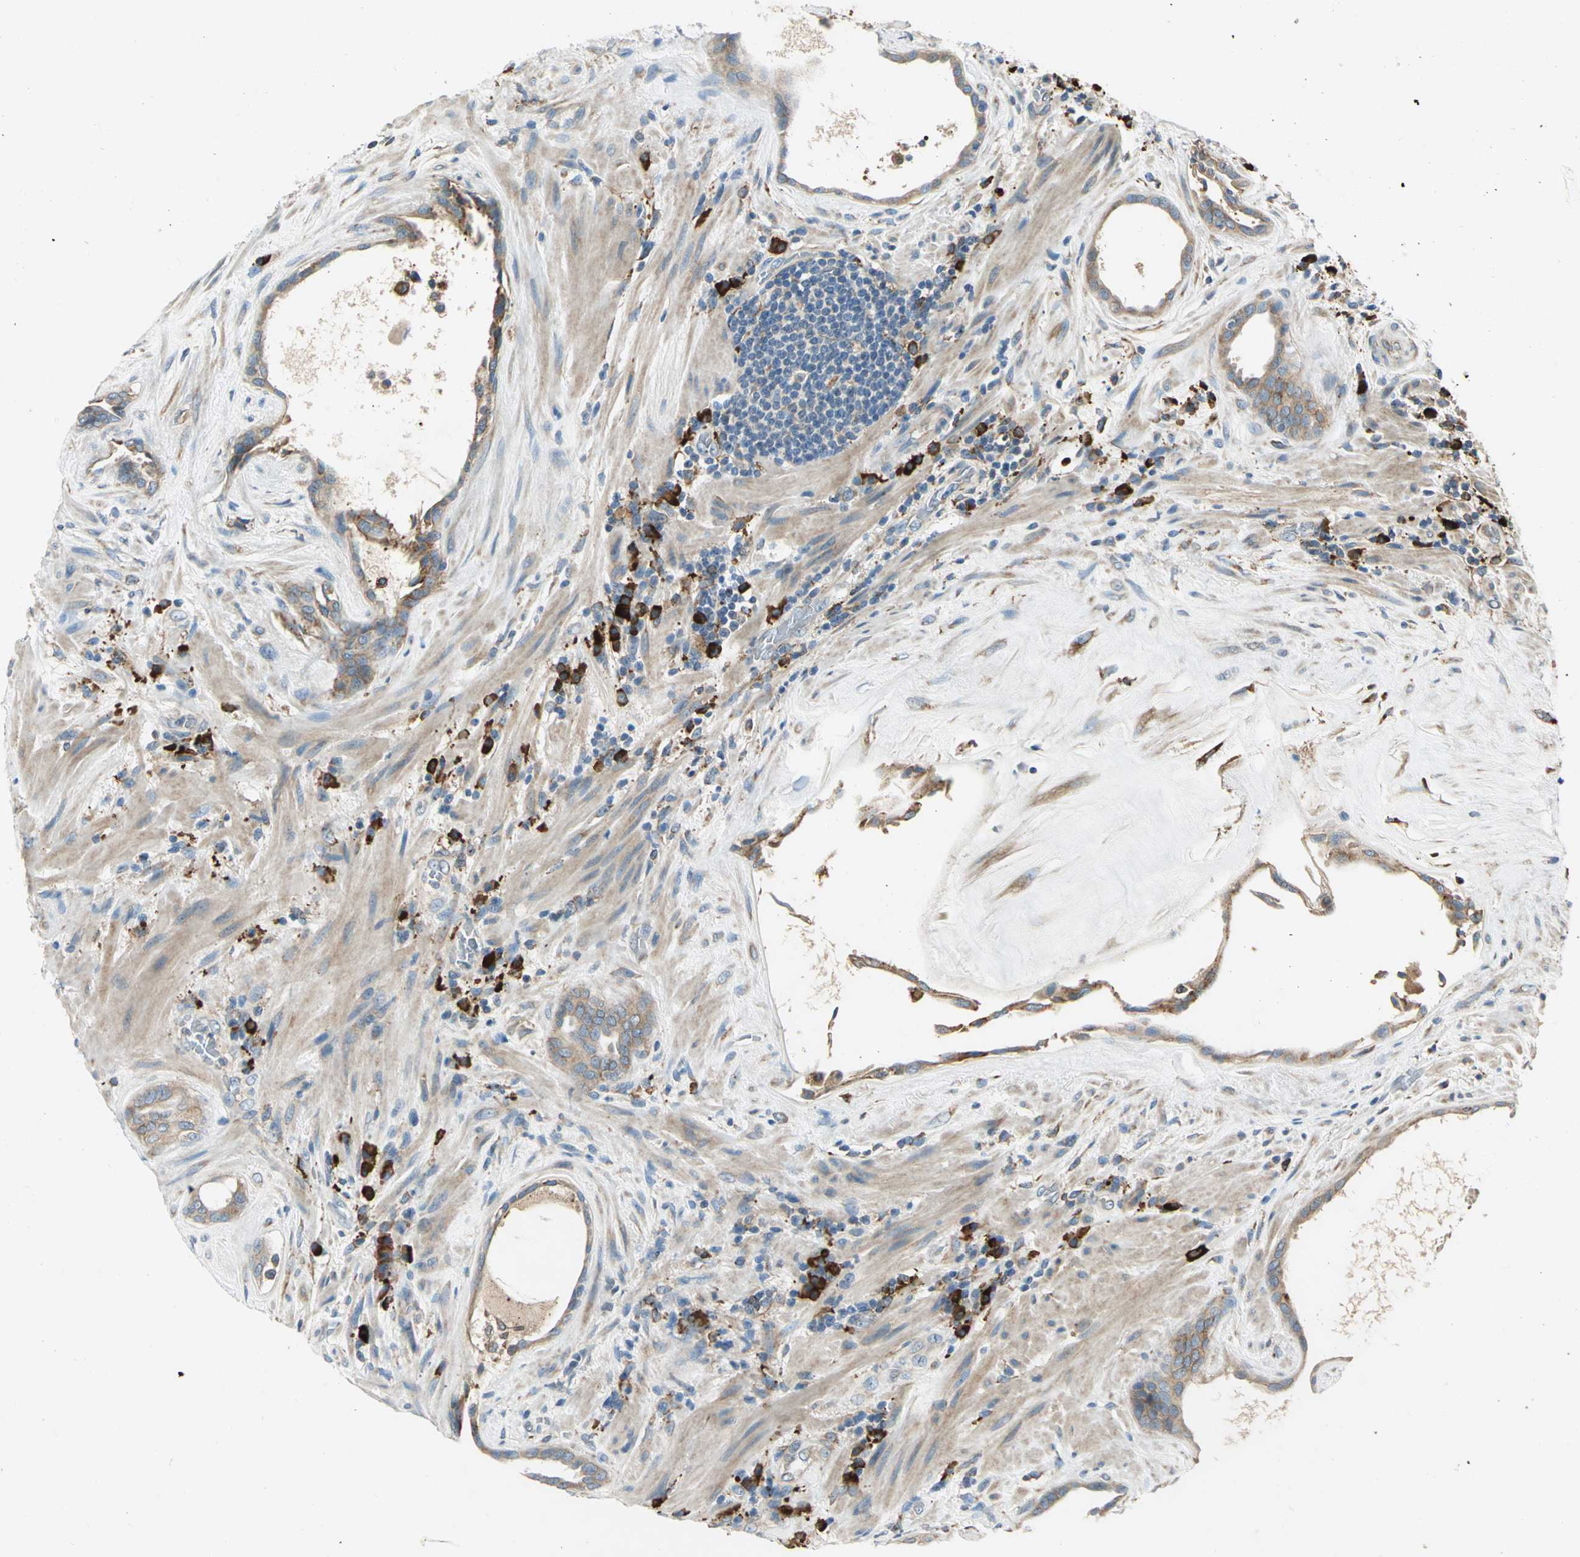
{"staining": {"intensity": "moderate", "quantity": ">75%", "location": "cytoplasmic/membranous"}, "tissue": "prostate cancer", "cell_type": "Tumor cells", "image_type": "cancer", "snomed": [{"axis": "morphology", "description": "Adenocarcinoma, High grade"}, {"axis": "topography", "description": "Prostate"}], "caption": "Human prostate cancer stained for a protein (brown) displays moderate cytoplasmic/membranous positive staining in approximately >75% of tumor cells.", "gene": "PDIA4", "patient": {"sex": "male", "age": 68}}